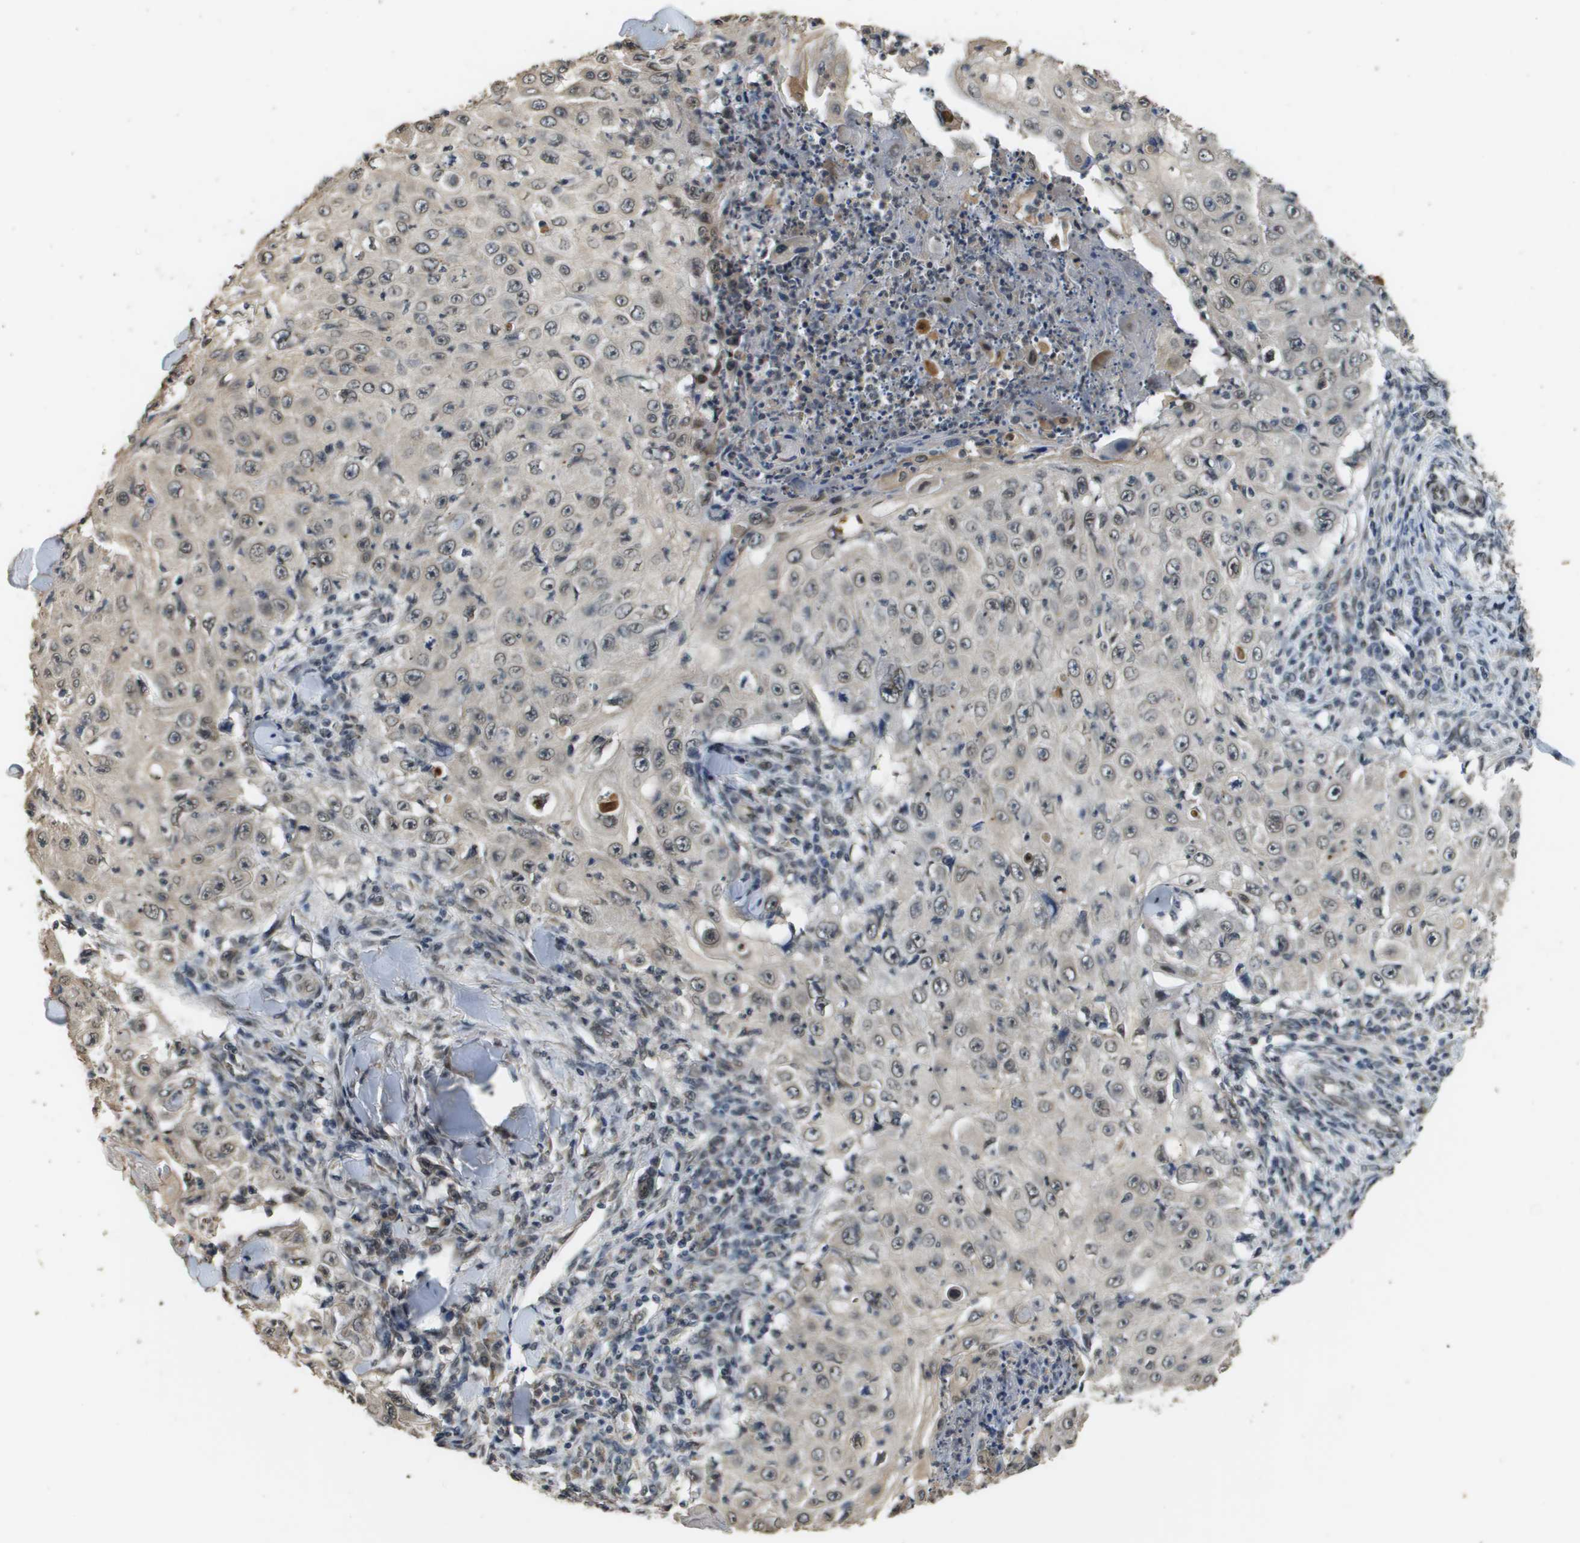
{"staining": {"intensity": "weak", "quantity": "25%-75%", "location": "cytoplasmic/membranous,nuclear"}, "tissue": "skin cancer", "cell_type": "Tumor cells", "image_type": "cancer", "snomed": [{"axis": "morphology", "description": "Squamous cell carcinoma, NOS"}, {"axis": "topography", "description": "Skin"}], "caption": "IHC of skin cancer exhibits low levels of weak cytoplasmic/membranous and nuclear positivity in about 25%-75% of tumor cells. (DAB (3,3'-diaminobenzidine) IHC with brightfield microscopy, high magnification).", "gene": "FANCC", "patient": {"sex": "male", "age": 86}}